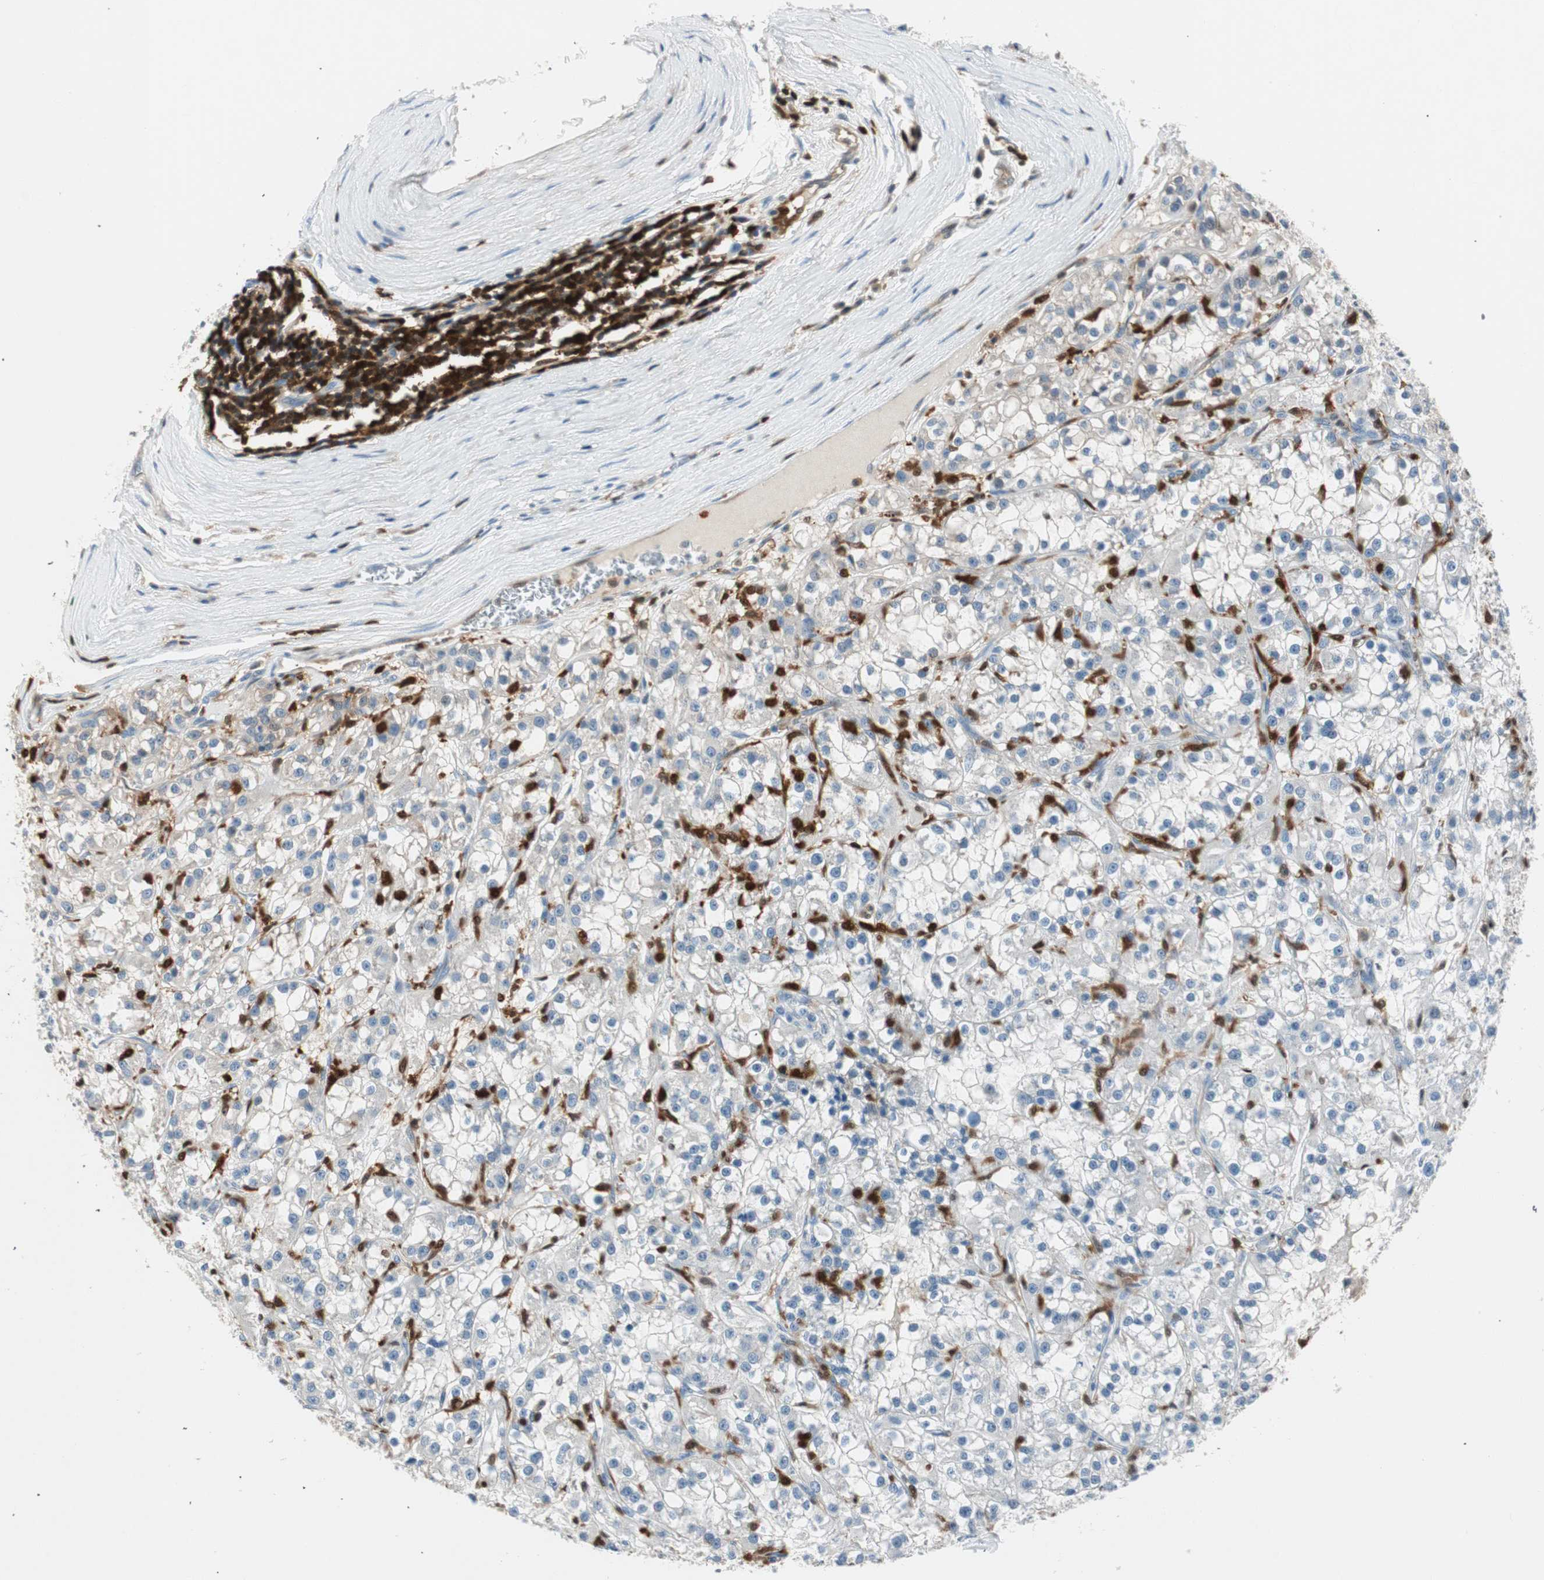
{"staining": {"intensity": "negative", "quantity": "none", "location": "none"}, "tissue": "renal cancer", "cell_type": "Tumor cells", "image_type": "cancer", "snomed": [{"axis": "morphology", "description": "Adenocarcinoma, NOS"}, {"axis": "topography", "description": "Kidney"}], "caption": "Immunohistochemical staining of renal cancer (adenocarcinoma) demonstrates no significant staining in tumor cells.", "gene": "COTL1", "patient": {"sex": "female", "age": 52}}